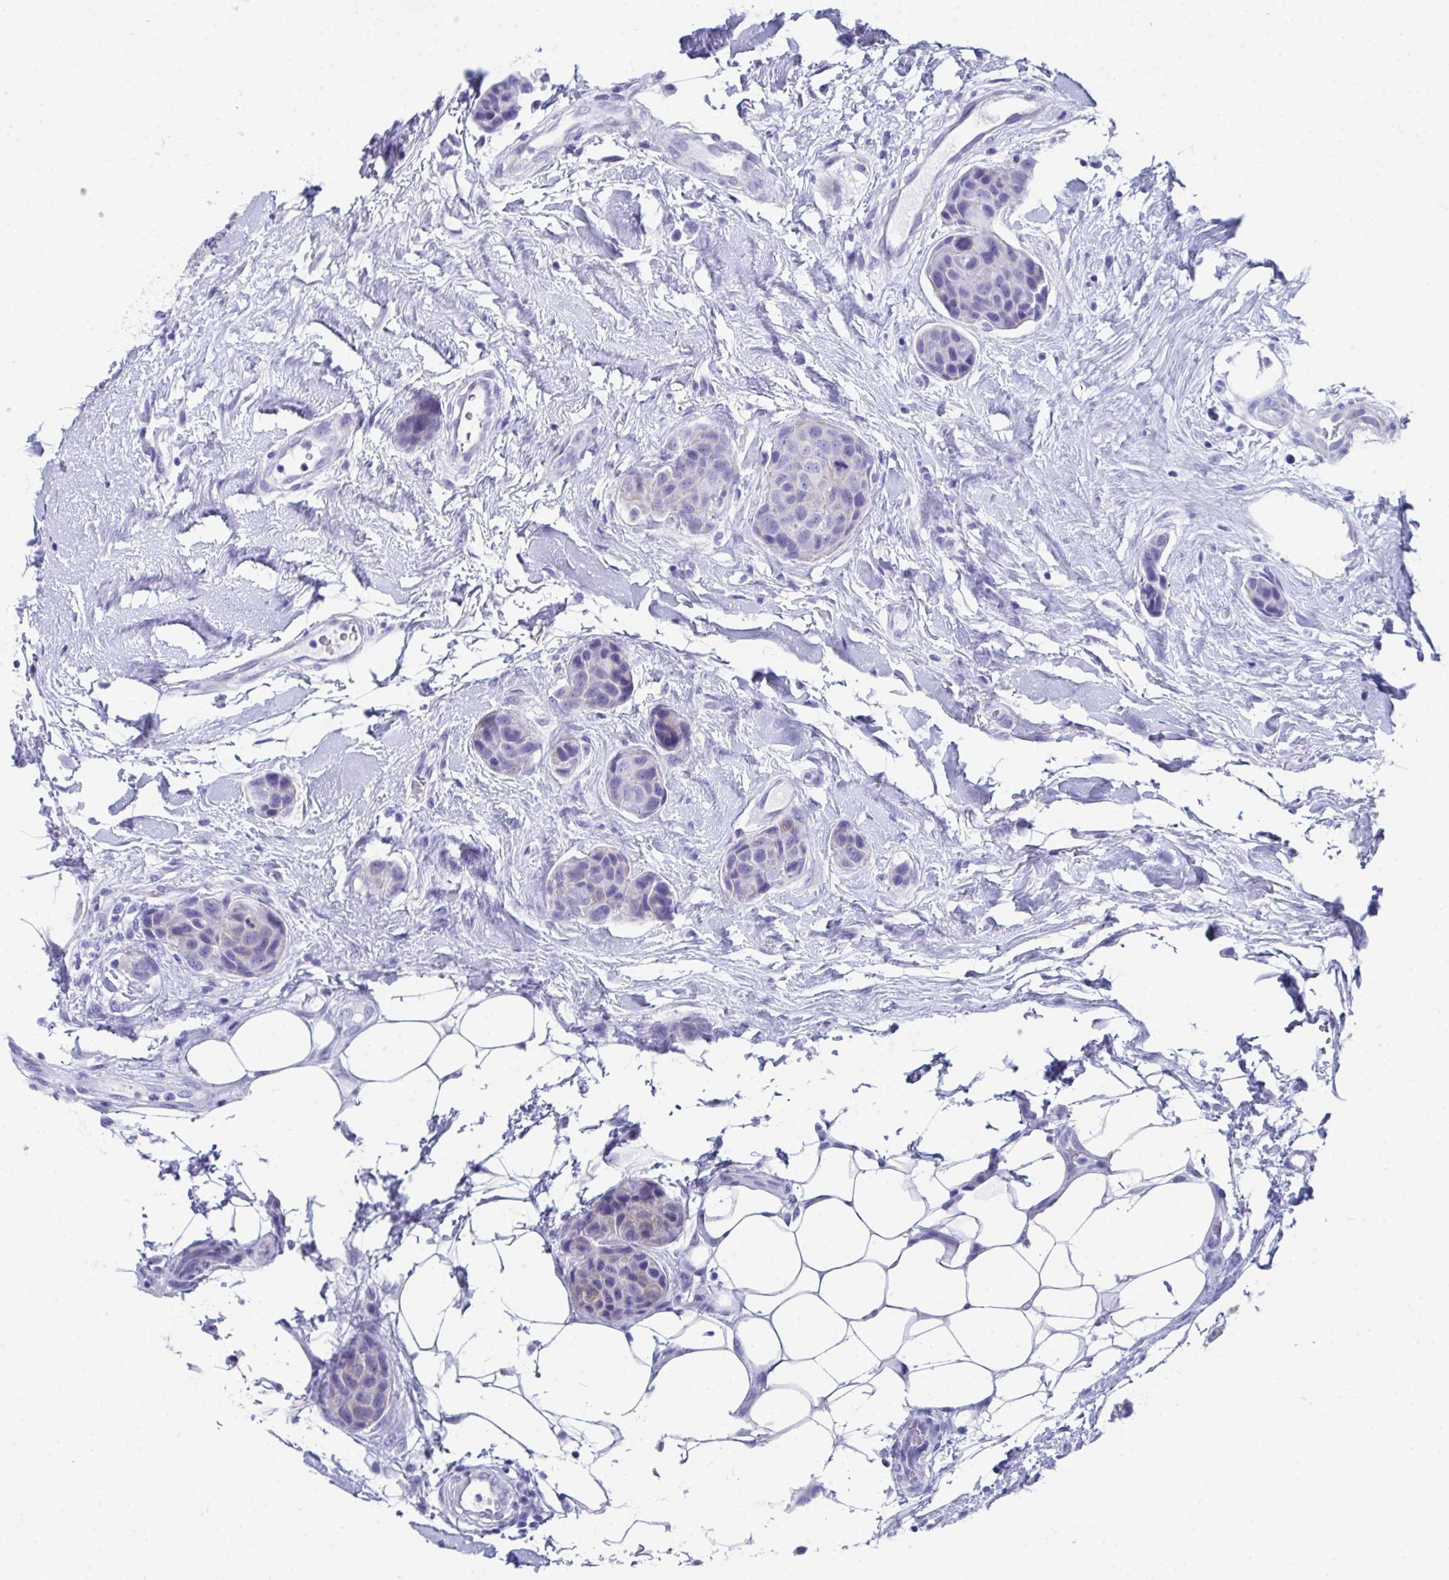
{"staining": {"intensity": "negative", "quantity": "none", "location": "none"}, "tissue": "breast cancer", "cell_type": "Tumor cells", "image_type": "cancer", "snomed": [{"axis": "morphology", "description": "Duct carcinoma"}, {"axis": "topography", "description": "Breast"}, {"axis": "topography", "description": "Lymph node"}], "caption": "Tumor cells show no significant staining in breast intraductal carcinoma.", "gene": "HGD", "patient": {"sex": "female", "age": 80}}